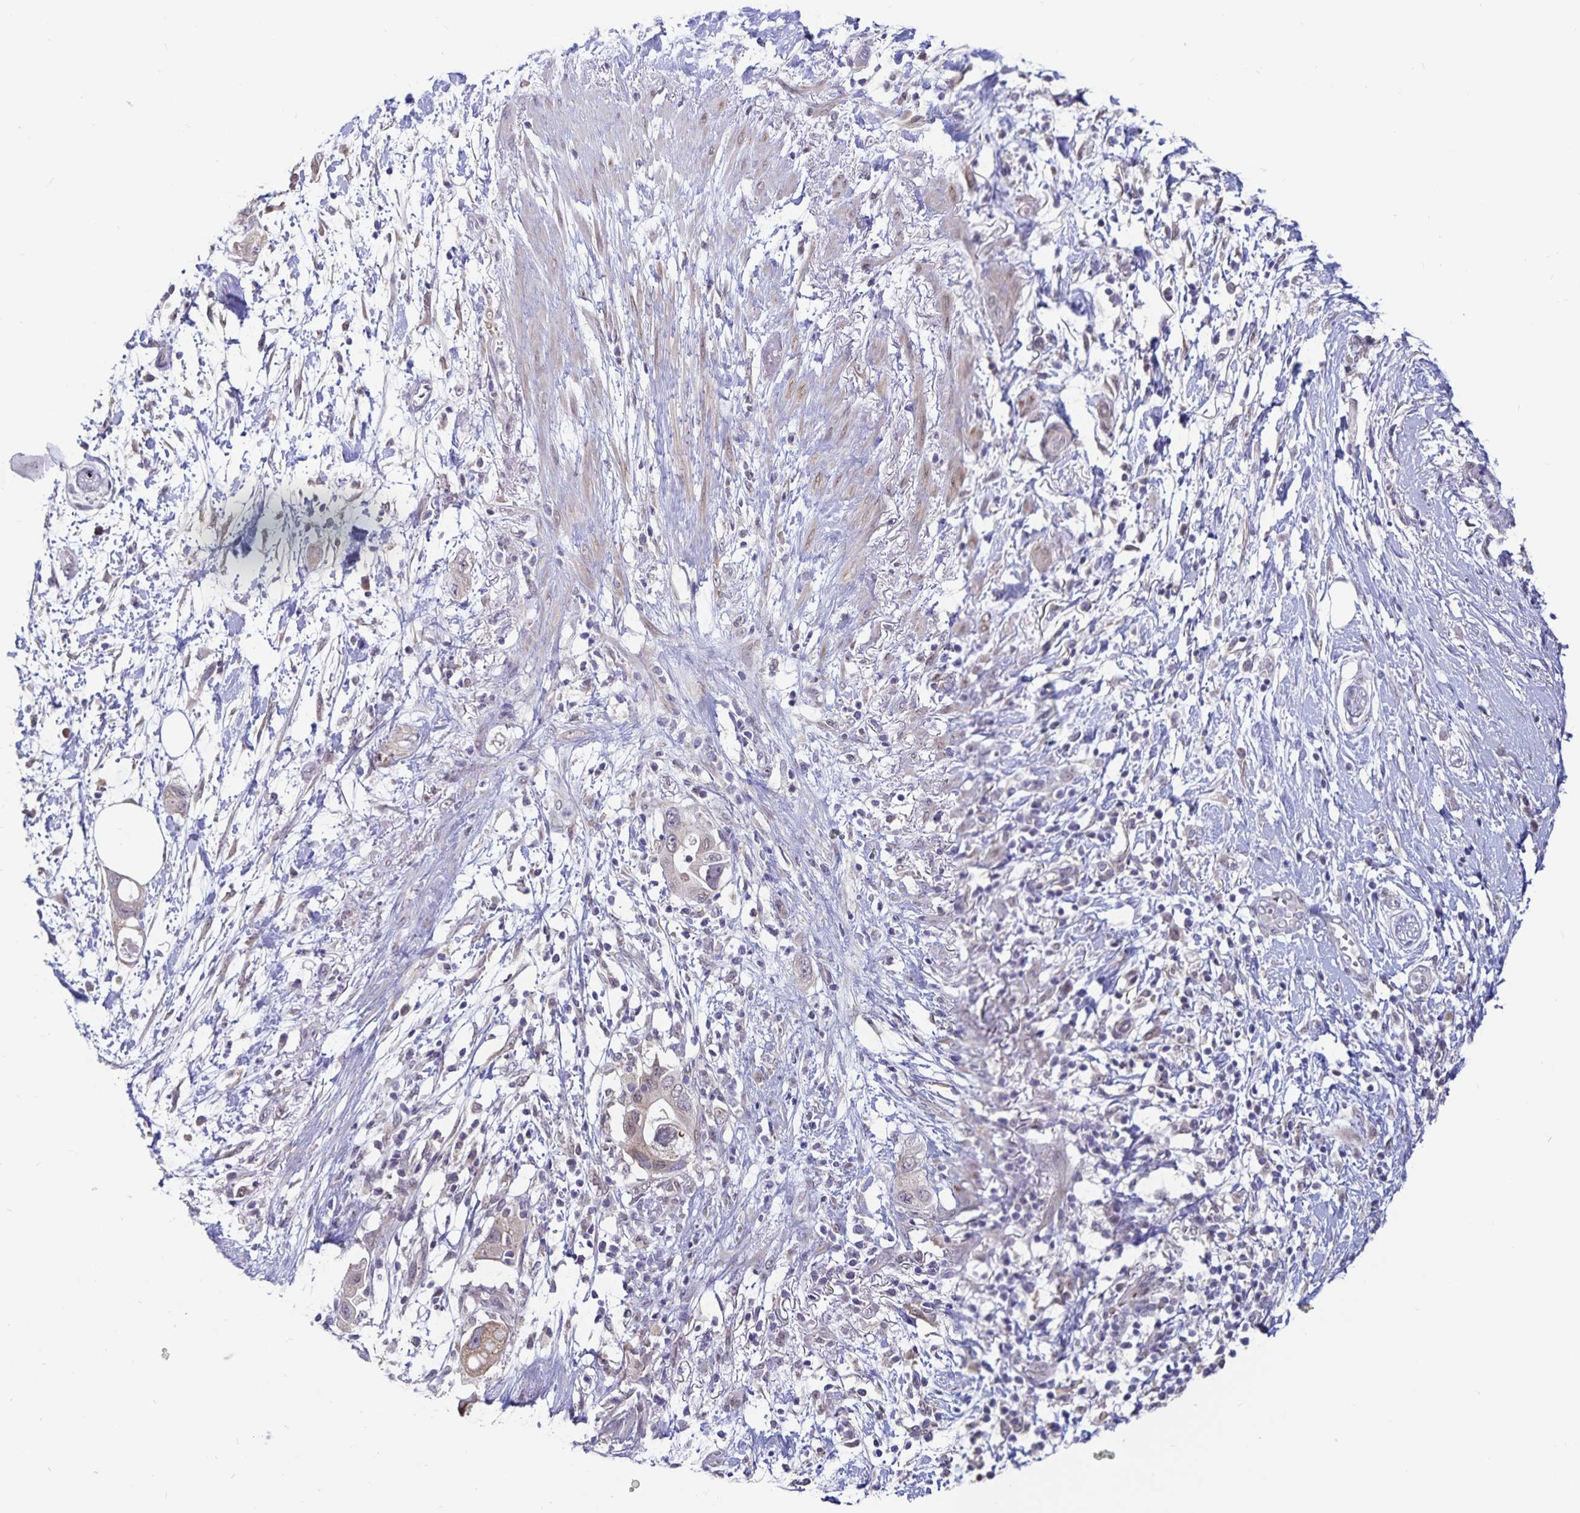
{"staining": {"intensity": "weak", "quantity": "25%-75%", "location": "cytoplasmic/membranous"}, "tissue": "pancreatic cancer", "cell_type": "Tumor cells", "image_type": "cancer", "snomed": [{"axis": "morphology", "description": "Adenocarcinoma, NOS"}, {"axis": "topography", "description": "Pancreas"}], "caption": "High-power microscopy captured an immunohistochemistry image of pancreatic cancer, revealing weak cytoplasmic/membranous staining in approximately 25%-75% of tumor cells.", "gene": "ATP2A2", "patient": {"sex": "female", "age": 72}}